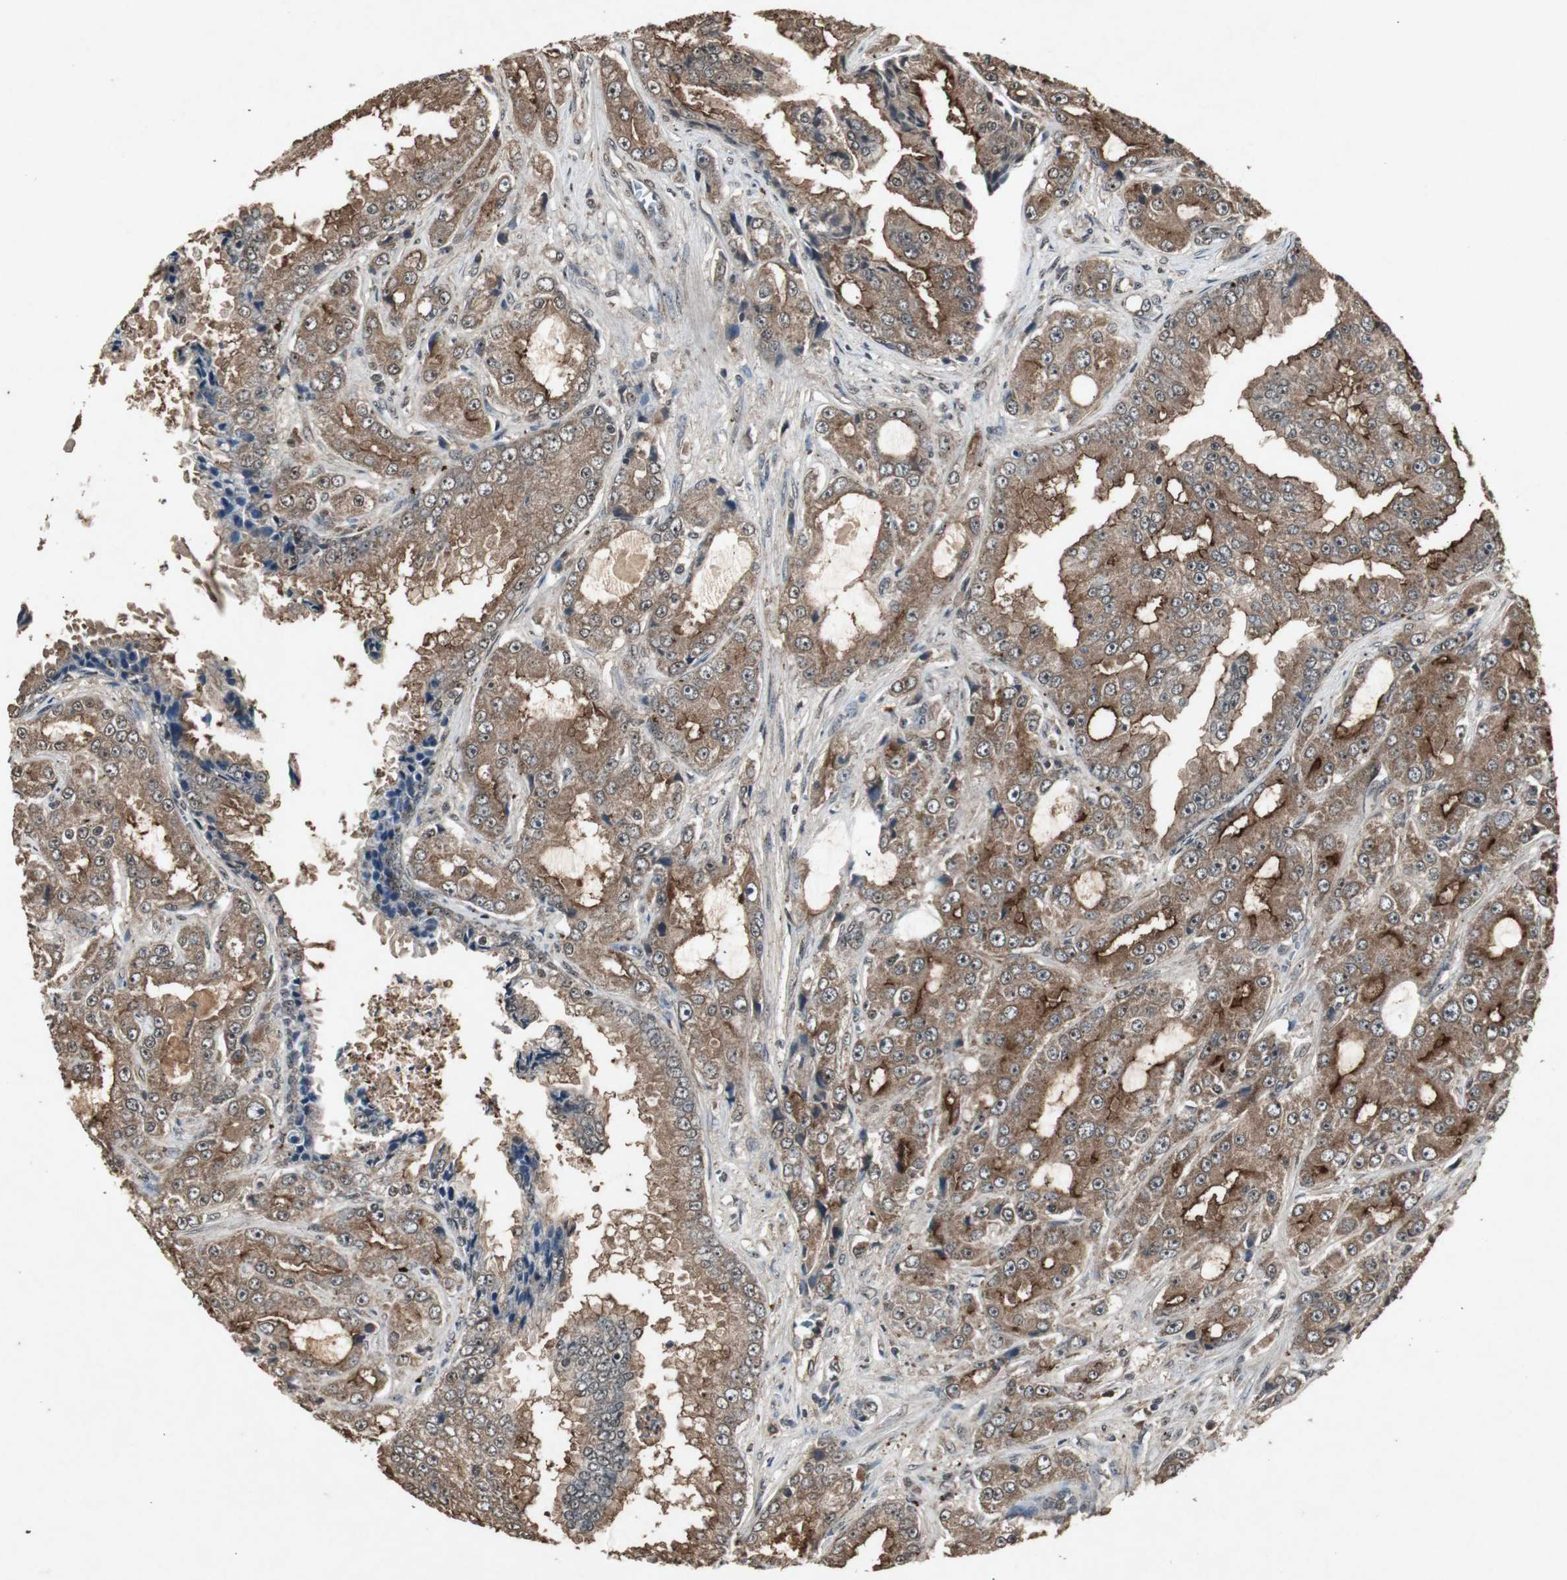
{"staining": {"intensity": "moderate", "quantity": ">75%", "location": "cytoplasmic/membranous,nuclear"}, "tissue": "prostate cancer", "cell_type": "Tumor cells", "image_type": "cancer", "snomed": [{"axis": "morphology", "description": "Adenocarcinoma, High grade"}, {"axis": "topography", "description": "Prostate"}], "caption": "Immunohistochemistry staining of adenocarcinoma (high-grade) (prostate), which reveals medium levels of moderate cytoplasmic/membranous and nuclear expression in approximately >75% of tumor cells indicating moderate cytoplasmic/membranous and nuclear protein positivity. The staining was performed using DAB (brown) for protein detection and nuclei were counterstained in hematoxylin (blue).", "gene": "EMX1", "patient": {"sex": "male", "age": 73}}